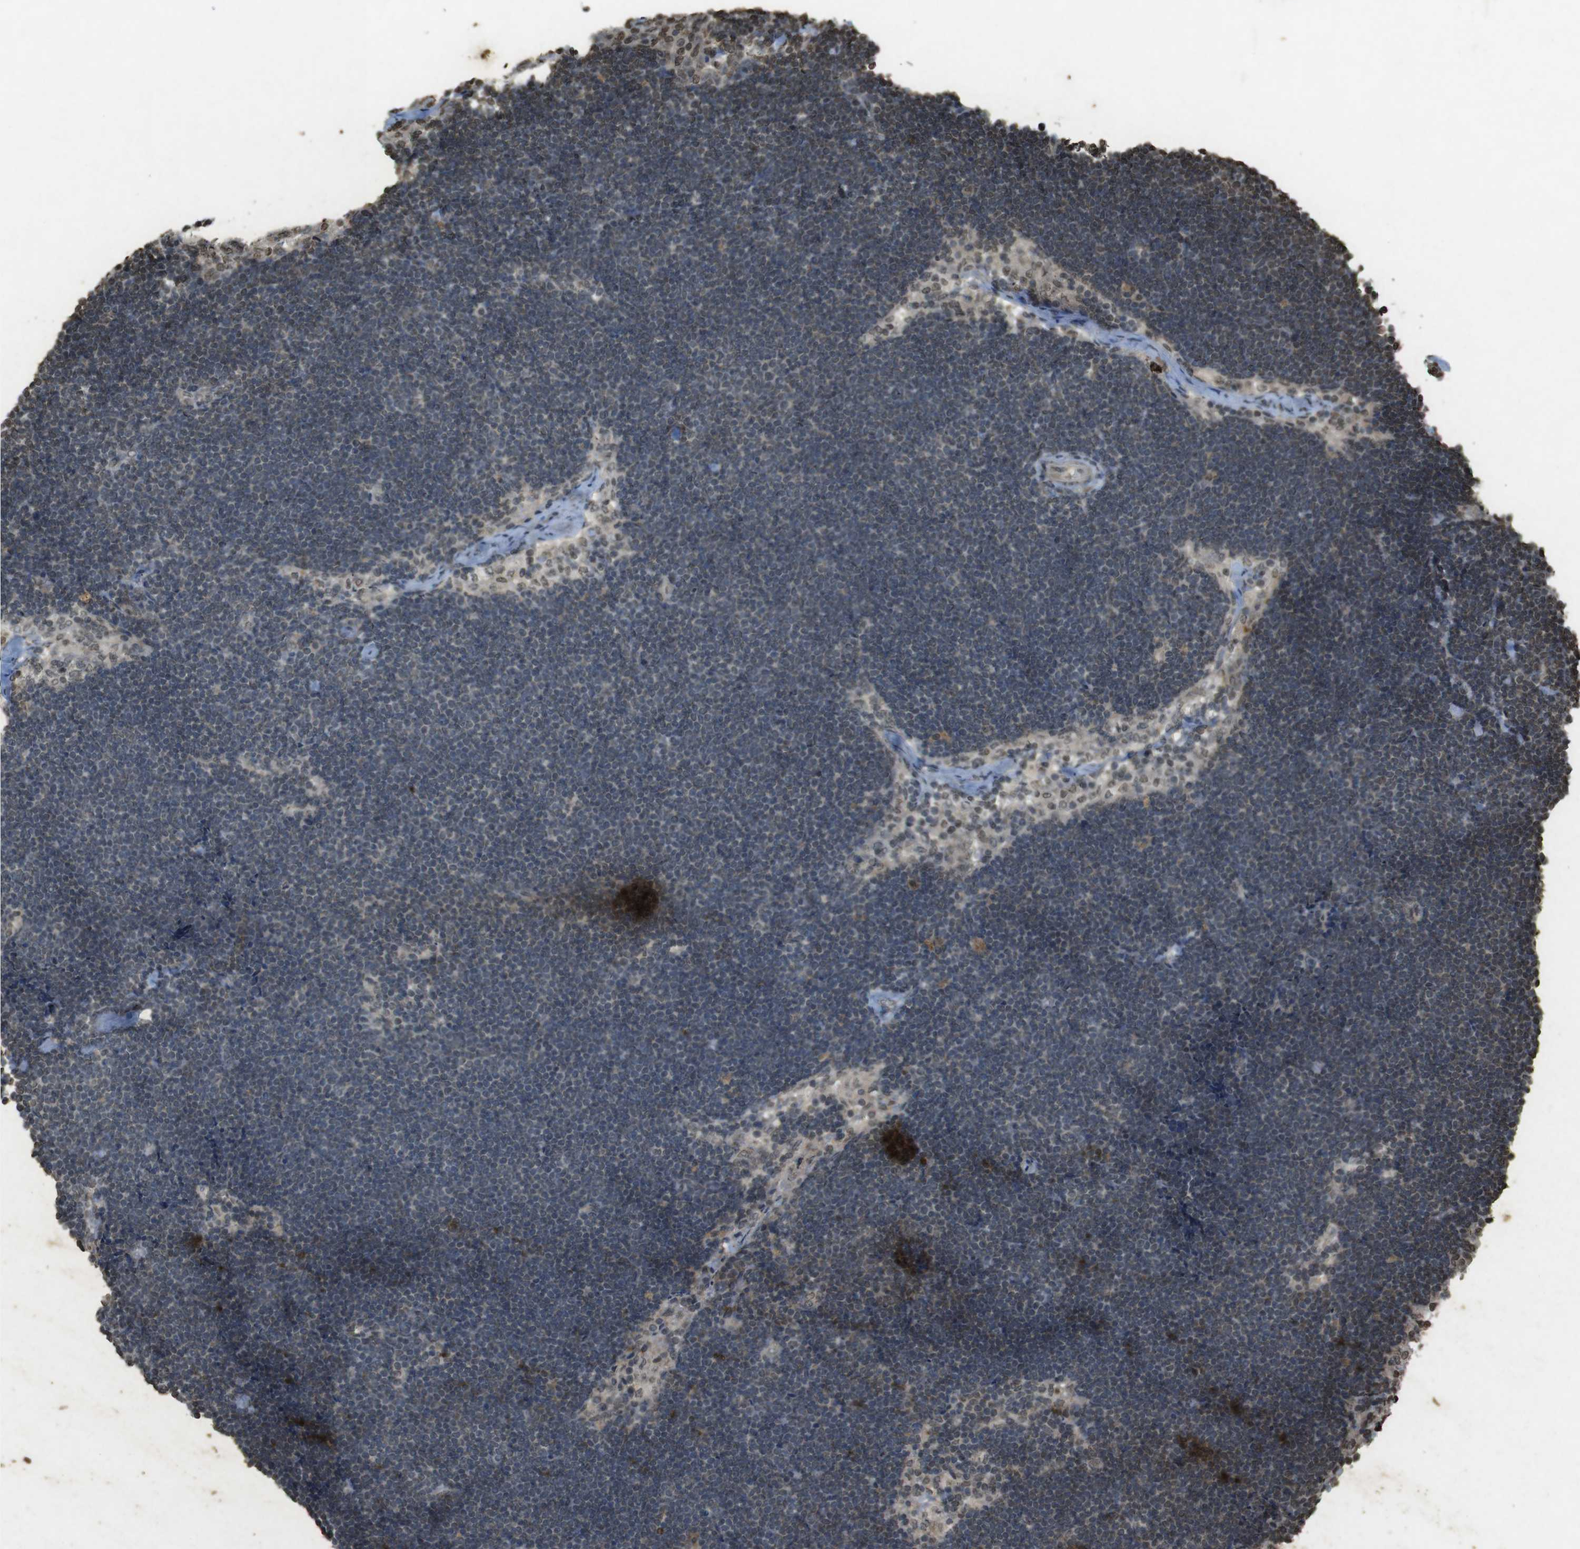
{"staining": {"intensity": "weak", "quantity": "25%-75%", "location": "nuclear"}, "tissue": "lymph node", "cell_type": "Germinal center cells", "image_type": "normal", "snomed": [{"axis": "morphology", "description": "Normal tissue, NOS"}, {"axis": "topography", "description": "Lymph node"}], "caption": "This is a micrograph of immunohistochemistry (IHC) staining of unremarkable lymph node, which shows weak expression in the nuclear of germinal center cells.", "gene": "ORC4", "patient": {"sex": "male", "age": 63}}